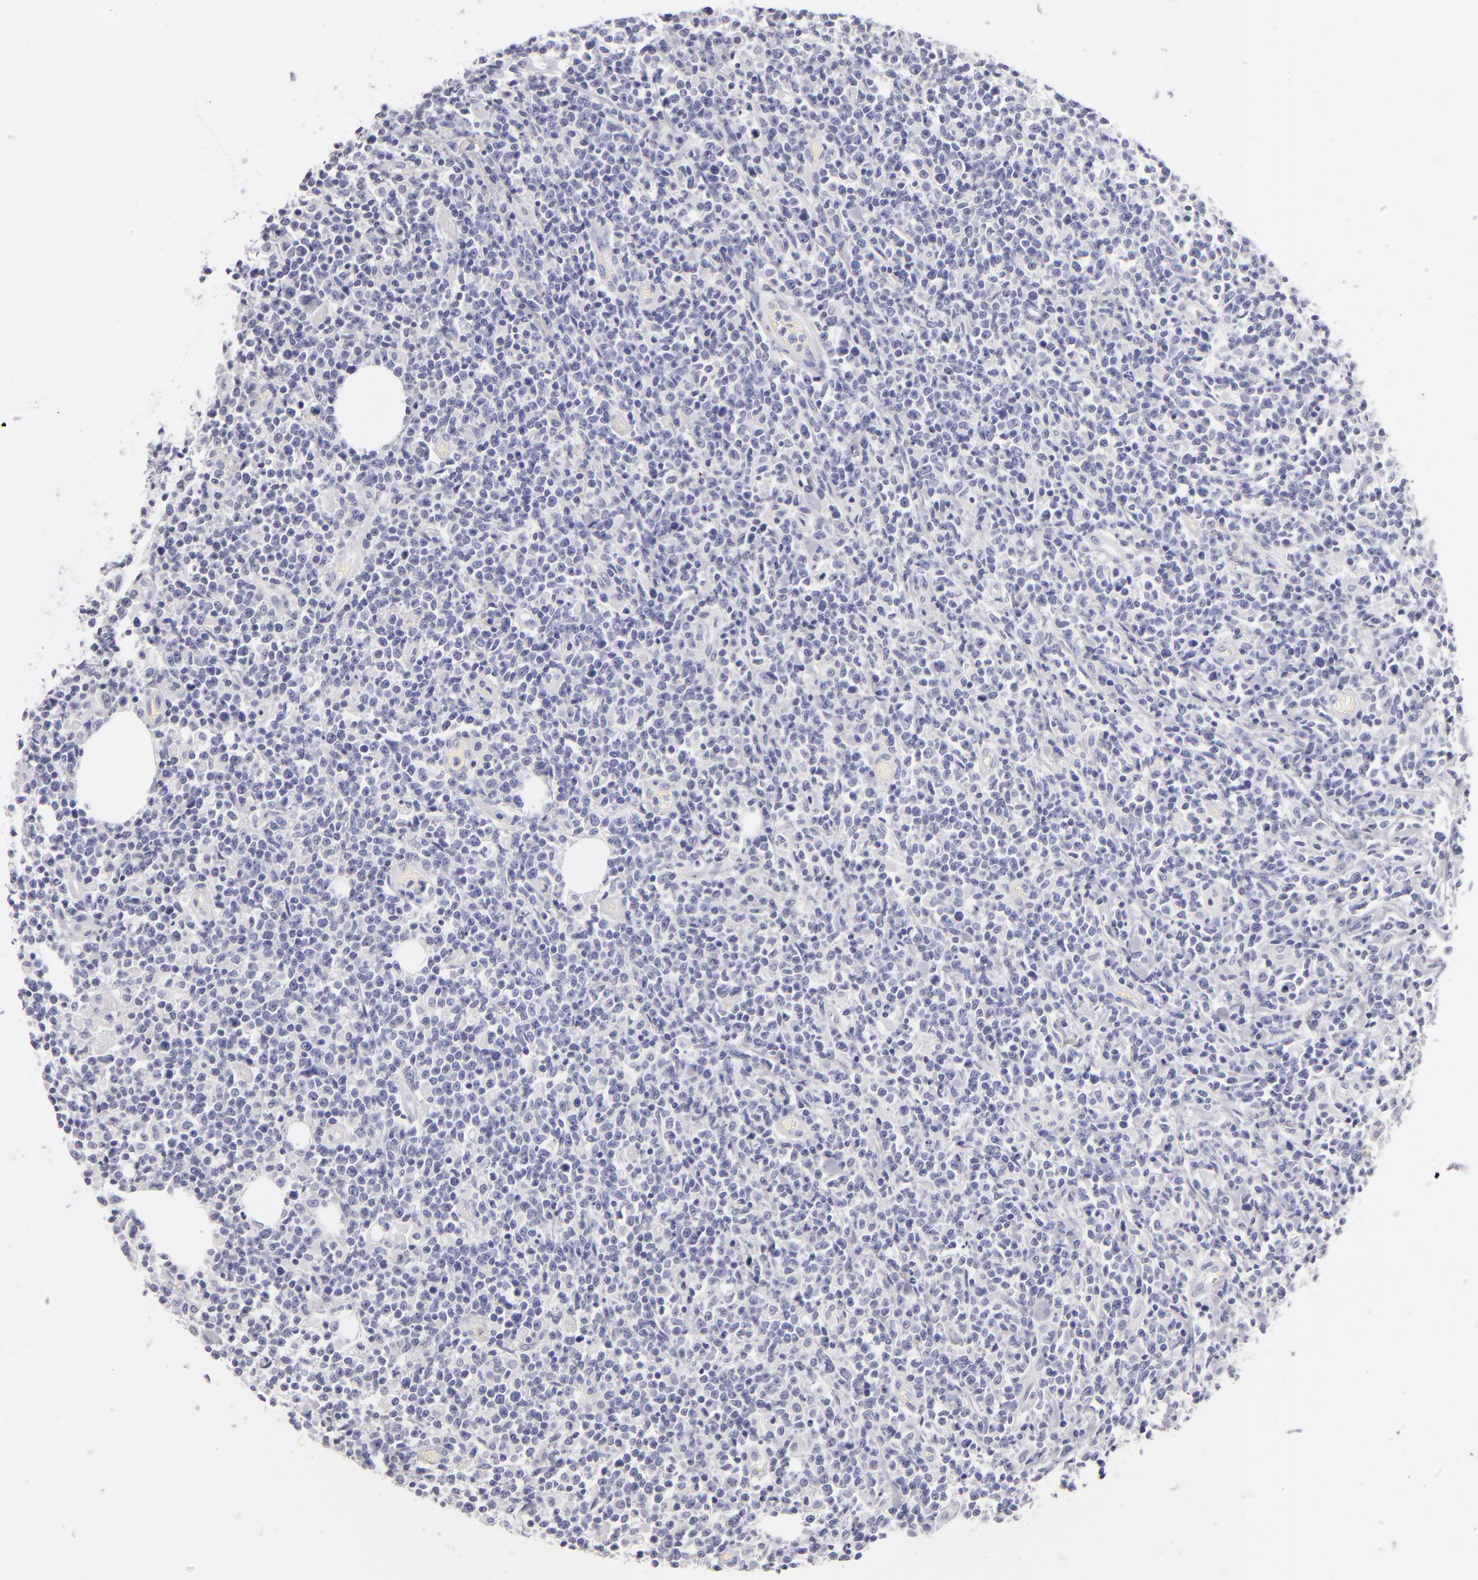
{"staining": {"intensity": "negative", "quantity": "none", "location": "none"}, "tissue": "lymphoma", "cell_type": "Tumor cells", "image_type": "cancer", "snomed": [{"axis": "morphology", "description": "Malignant lymphoma, non-Hodgkin's type, High grade"}, {"axis": "topography", "description": "Colon"}], "caption": "Immunohistochemistry image of human lymphoma stained for a protein (brown), which shows no positivity in tumor cells.", "gene": "FABP1", "patient": {"sex": "male", "age": 82}}